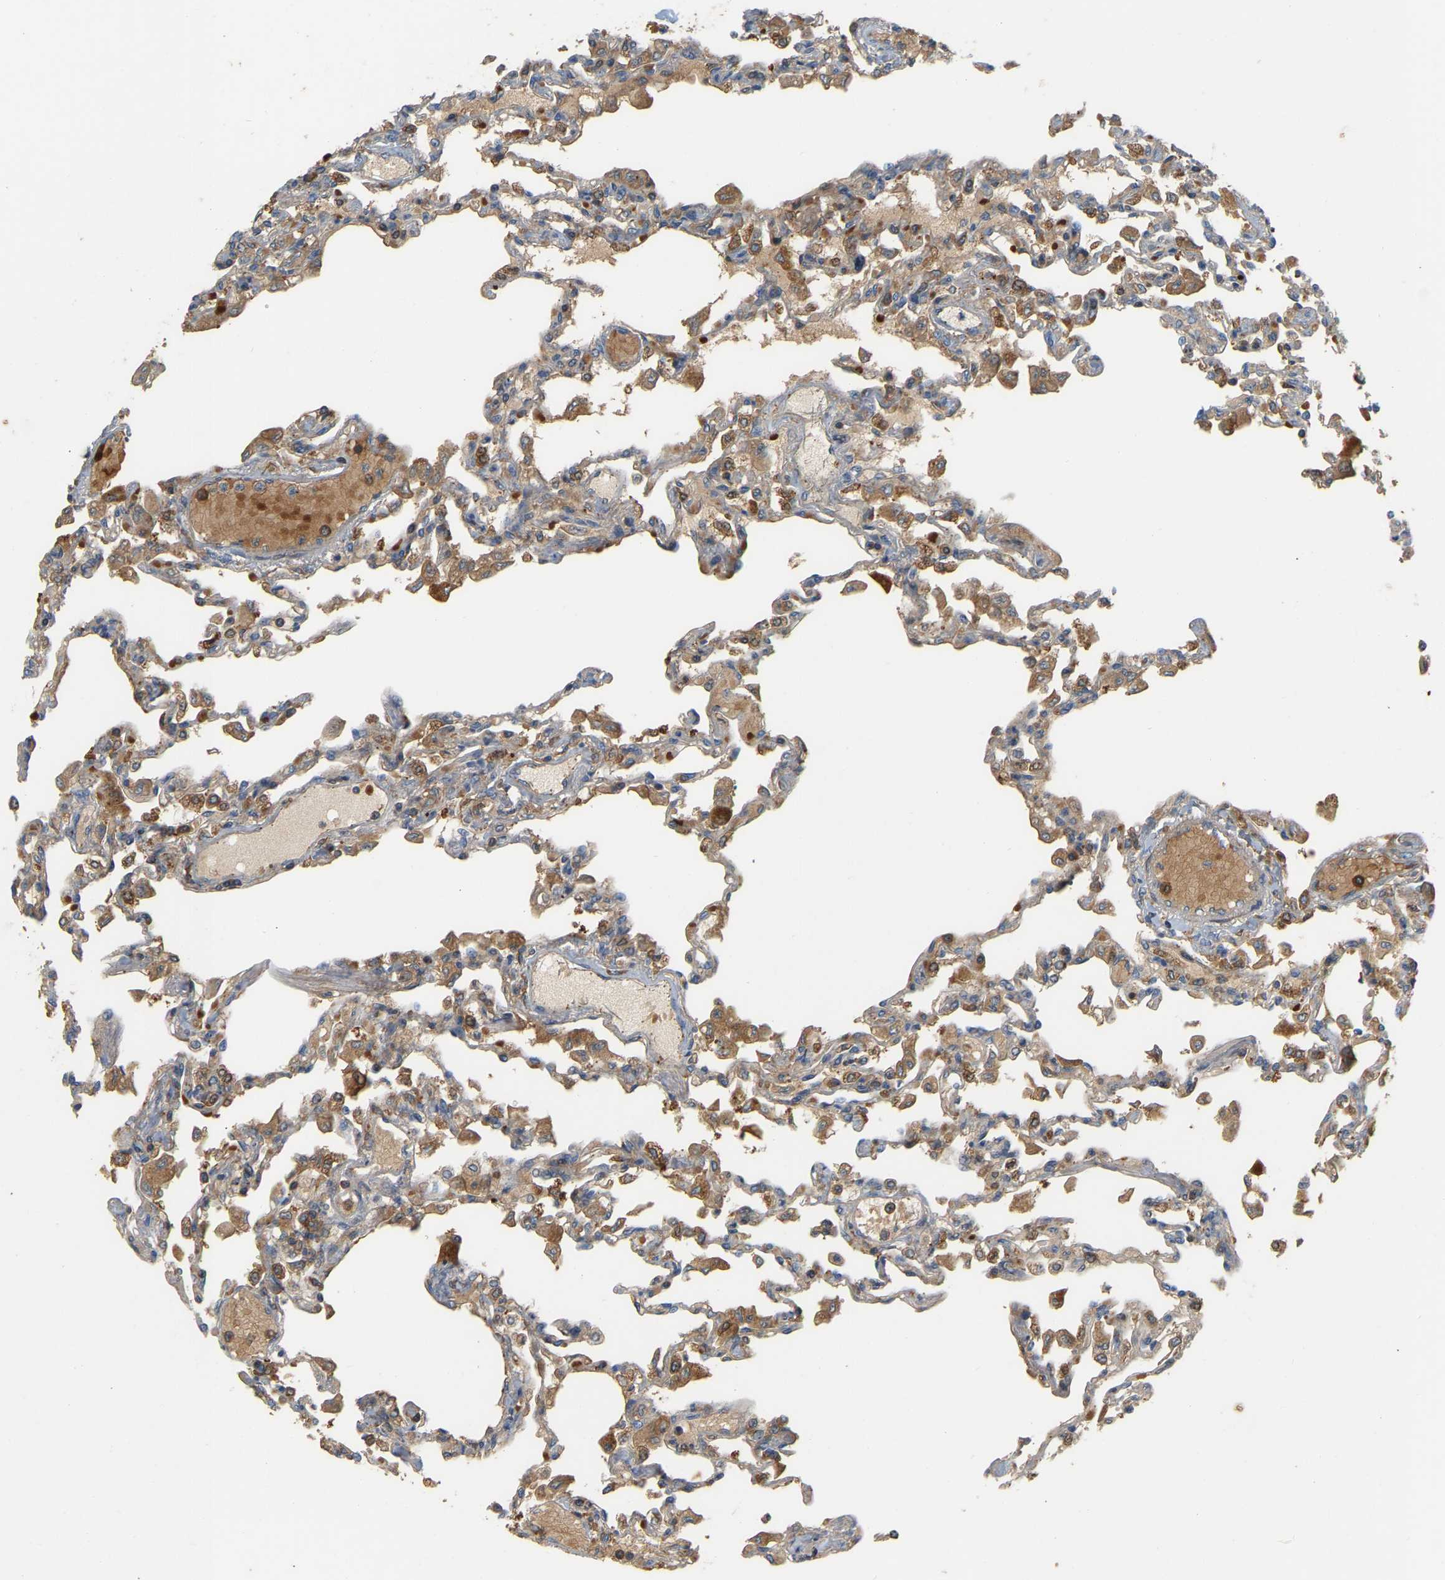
{"staining": {"intensity": "strong", "quantity": "25%-75%", "location": "cytoplasmic/membranous"}, "tissue": "lung", "cell_type": "Alveolar cells", "image_type": "normal", "snomed": [{"axis": "morphology", "description": "Normal tissue, NOS"}, {"axis": "topography", "description": "Bronchus"}, {"axis": "topography", "description": "Lung"}], "caption": "Brown immunohistochemical staining in benign human lung displays strong cytoplasmic/membranous positivity in about 25%-75% of alveolar cells.", "gene": "AKAP13", "patient": {"sex": "female", "age": 49}}